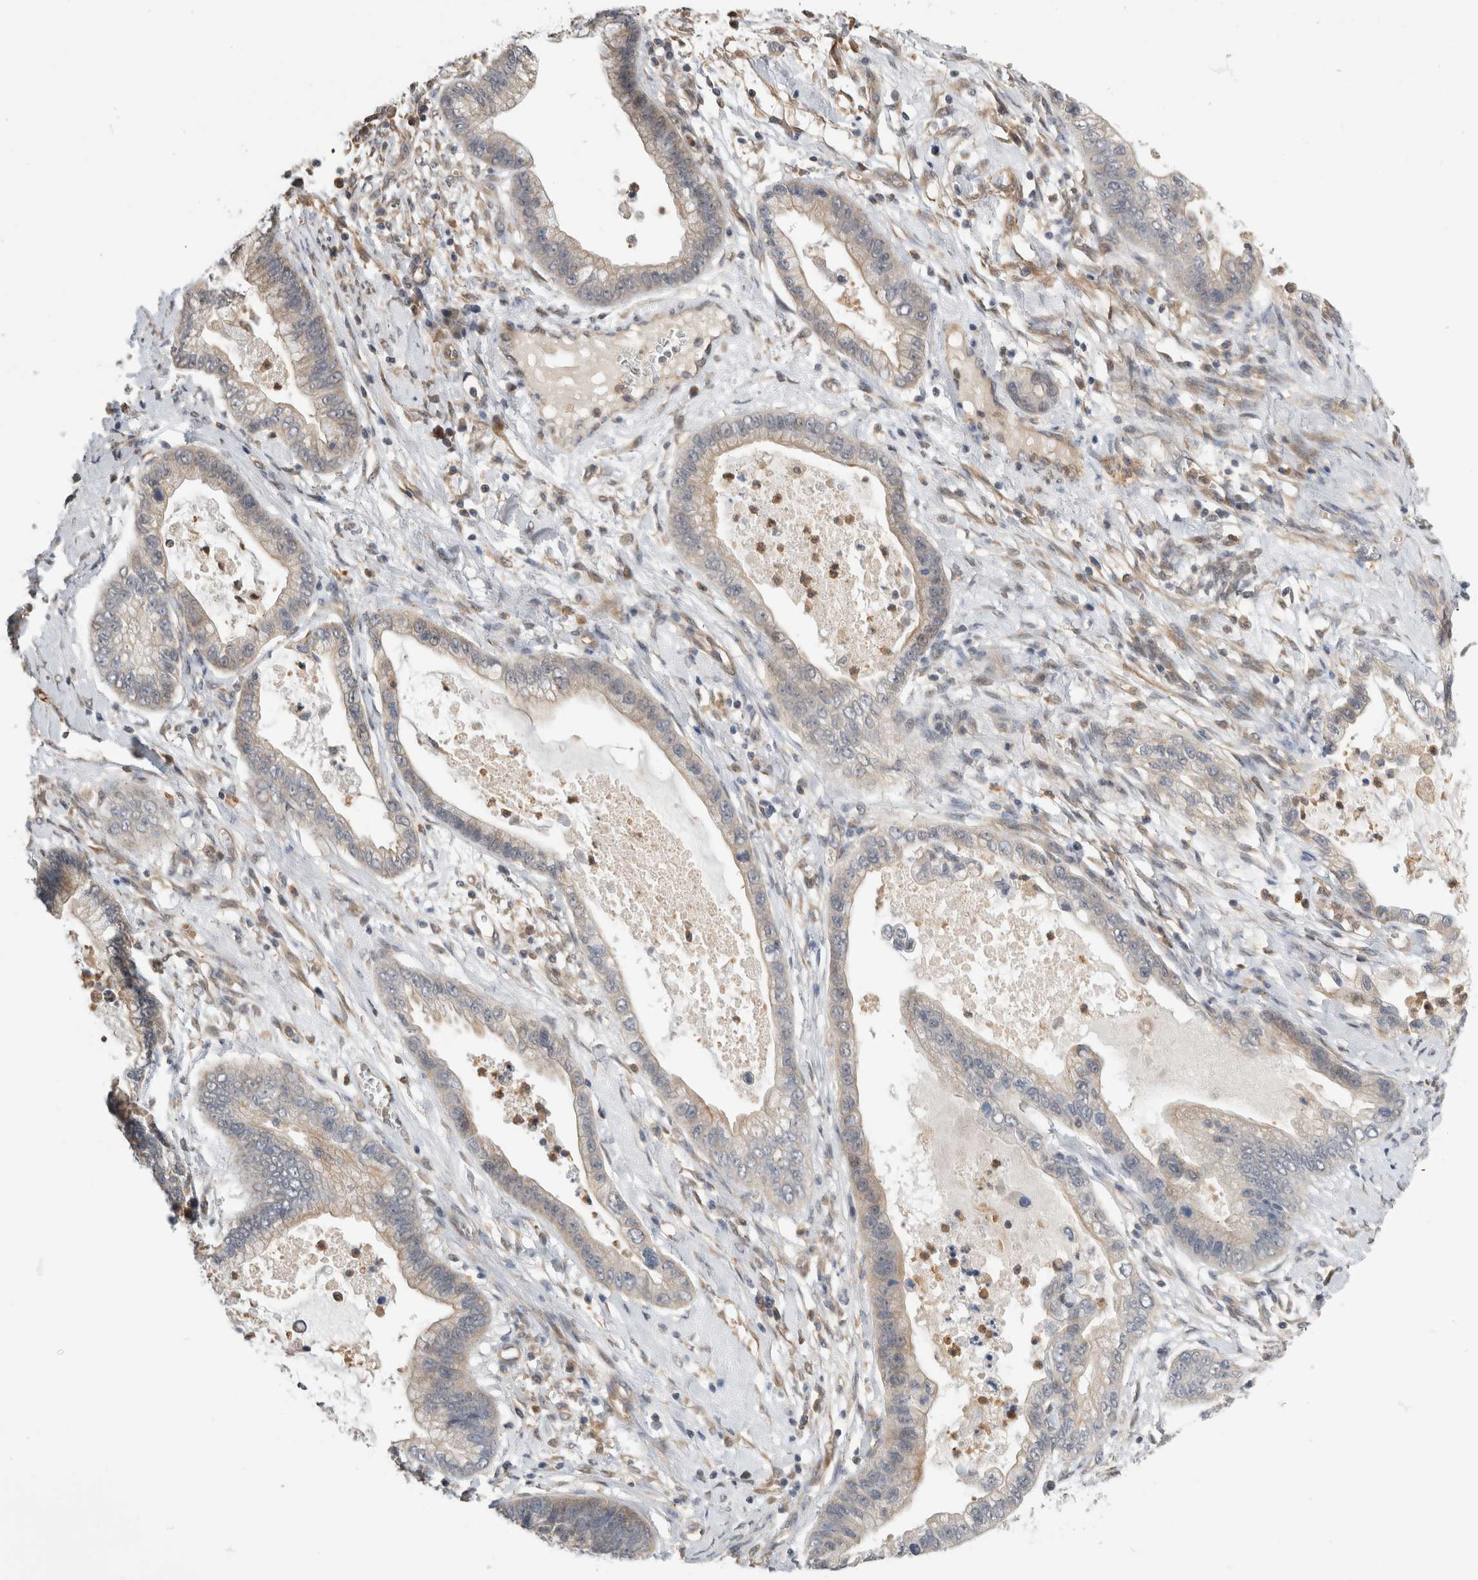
{"staining": {"intensity": "weak", "quantity": "25%-75%", "location": "cytoplasmic/membranous"}, "tissue": "cervical cancer", "cell_type": "Tumor cells", "image_type": "cancer", "snomed": [{"axis": "morphology", "description": "Adenocarcinoma, NOS"}, {"axis": "topography", "description": "Cervix"}], "caption": "Human cervical cancer (adenocarcinoma) stained for a protein (brown) exhibits weak cytoplasmic/membranous positive expression in approximately 25%-75% of tumor cells.", "gene": "PGM1", "patient": {"sex": "female", "age": 44}}